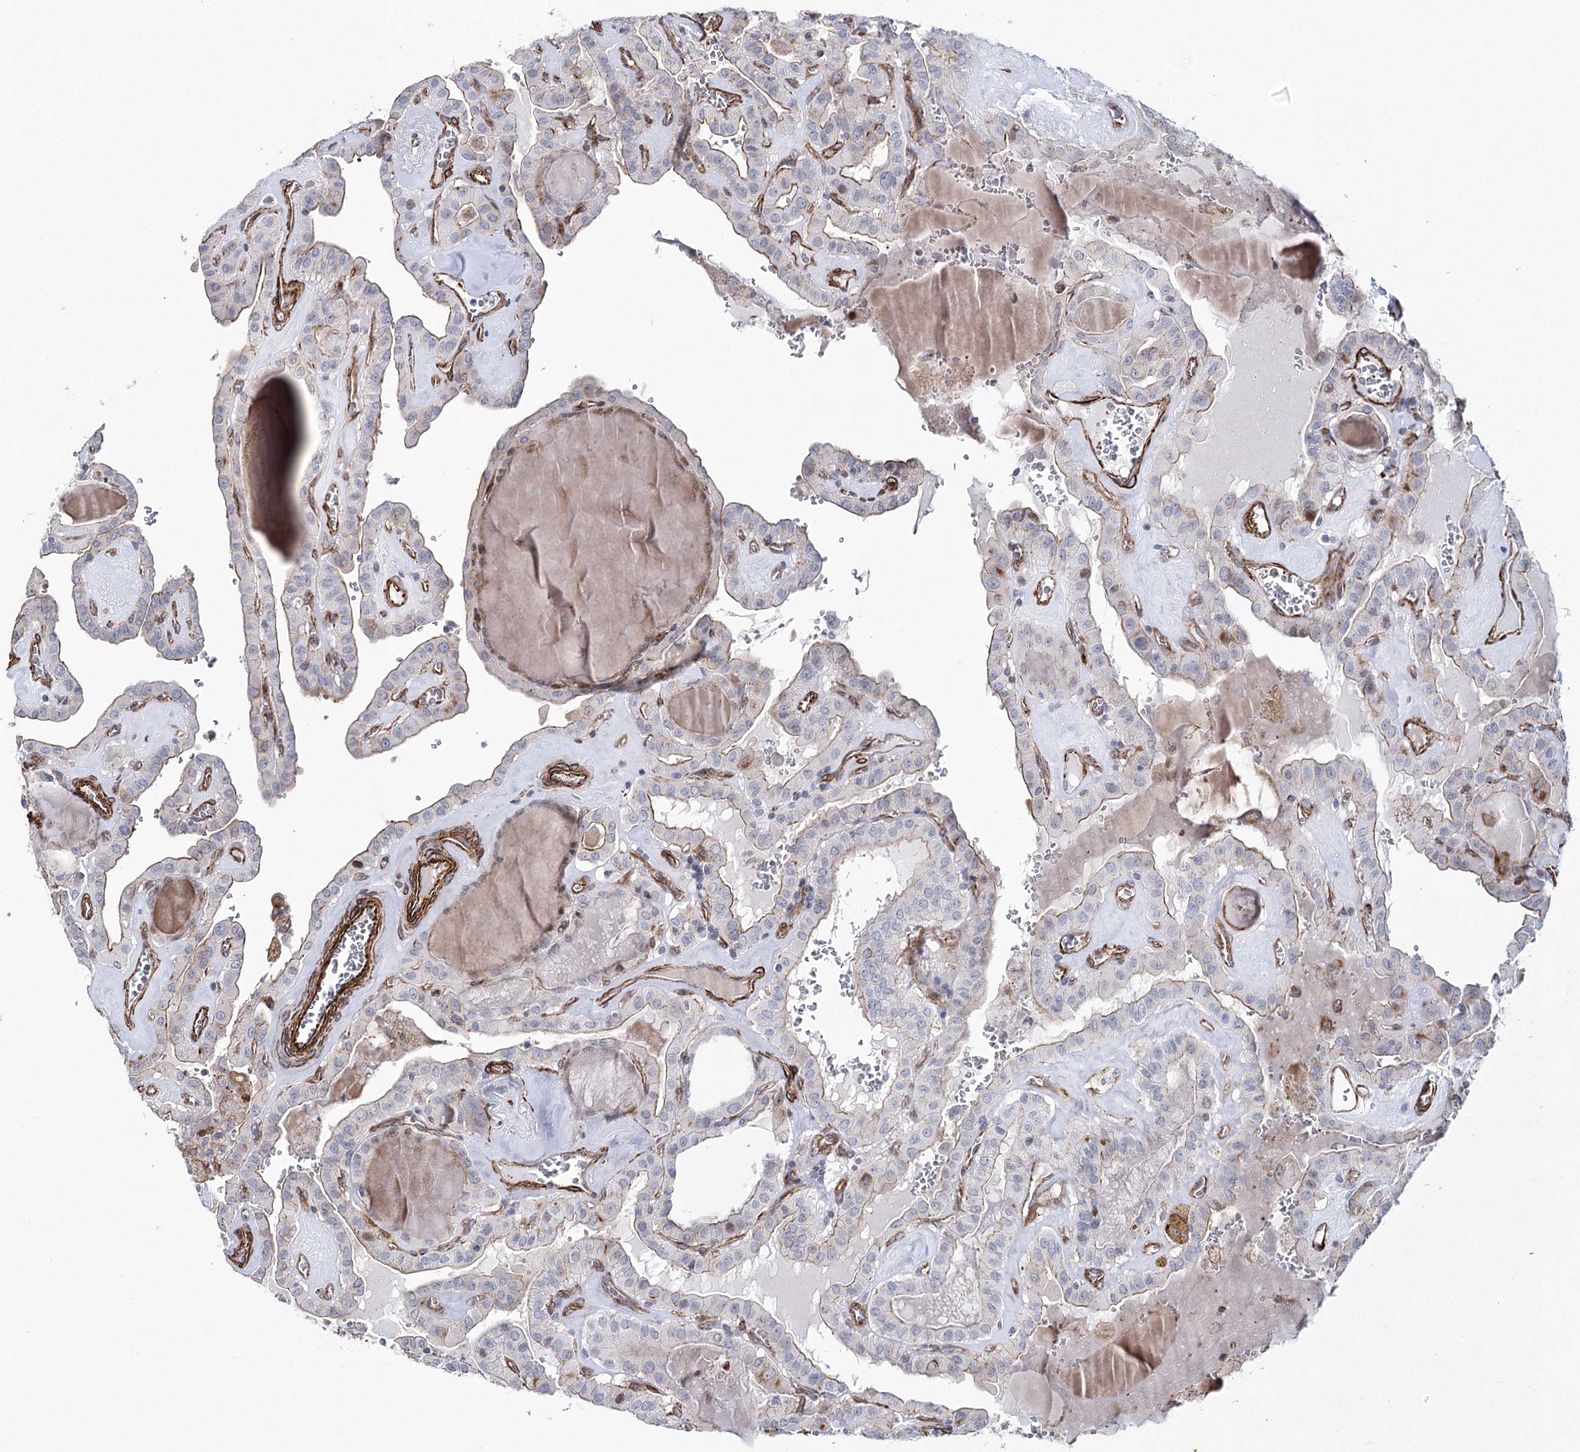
{"staining": {"intensity": "moderate", "quantity": "<25%", "location": "cytoplasmic/membranous"}, "tissue": "thyroid cancer", "cell_type": "Tumor cells", "image_type": "cancer", "snomed": [{"axis": "morphology", "description": "Papillary adenocarcinoma, NOS"}, {"axis": "topography", "description": "Thyroid gland"}], "caption": "Immunohistochemistry (IHC) (DAB (3,3'-diaminobenzidine)) staining of human thyroid cancer (papillary adenocarcinoma) reveals moderate cytoplasmic/membranous protein positivity in approximately <25% of tumor cells. Ihc stains the protein of interest in brown and the nuclei are stained blue.", "gene": "ARHGAP20", "patient": {"sex": "male", "age": 52}}